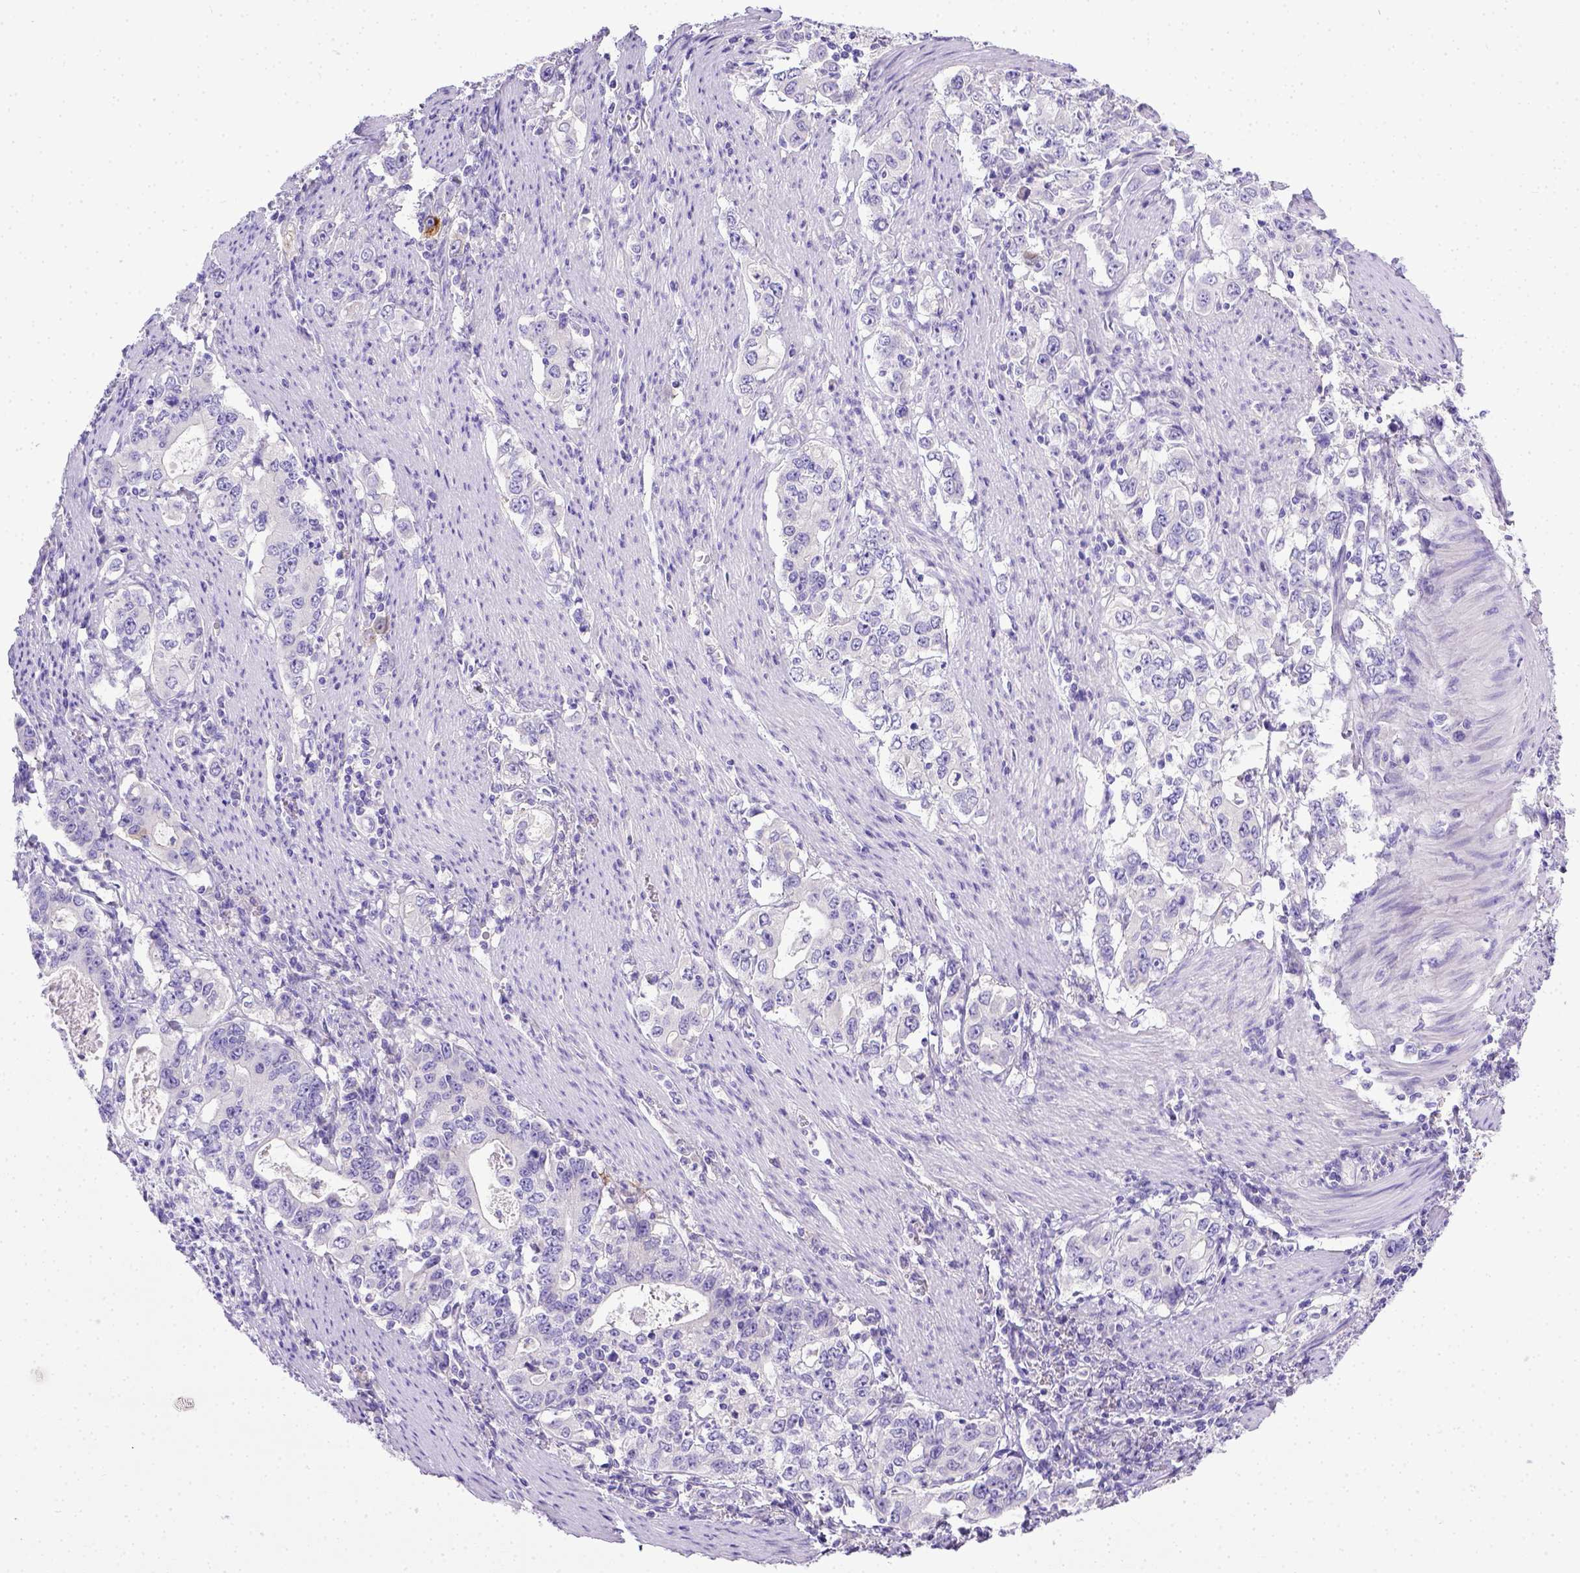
{"staining": {"intensity": "negative", "quantity": "none", "location": "none"}, "tissue": "stomach cancer", "cell_type": "Tumor cells", "image_type": "cancer", "snomed": [{"axis": "morphology", "description": "Adenocarcinoma, NOS"}, {"axis": "topography", "description": "Stomach, lower"}], "caption": "High magnification brightfield microscopy of adenocarcinoma (stomach) stained with DAB (3,3'-diaminobenzidine) (brown) and counterstained with hematoxylin (blue): tumor cells show no significant positivity.", "gene": "BTN1A1", "patient": {"sex": "female", "age": 72}}